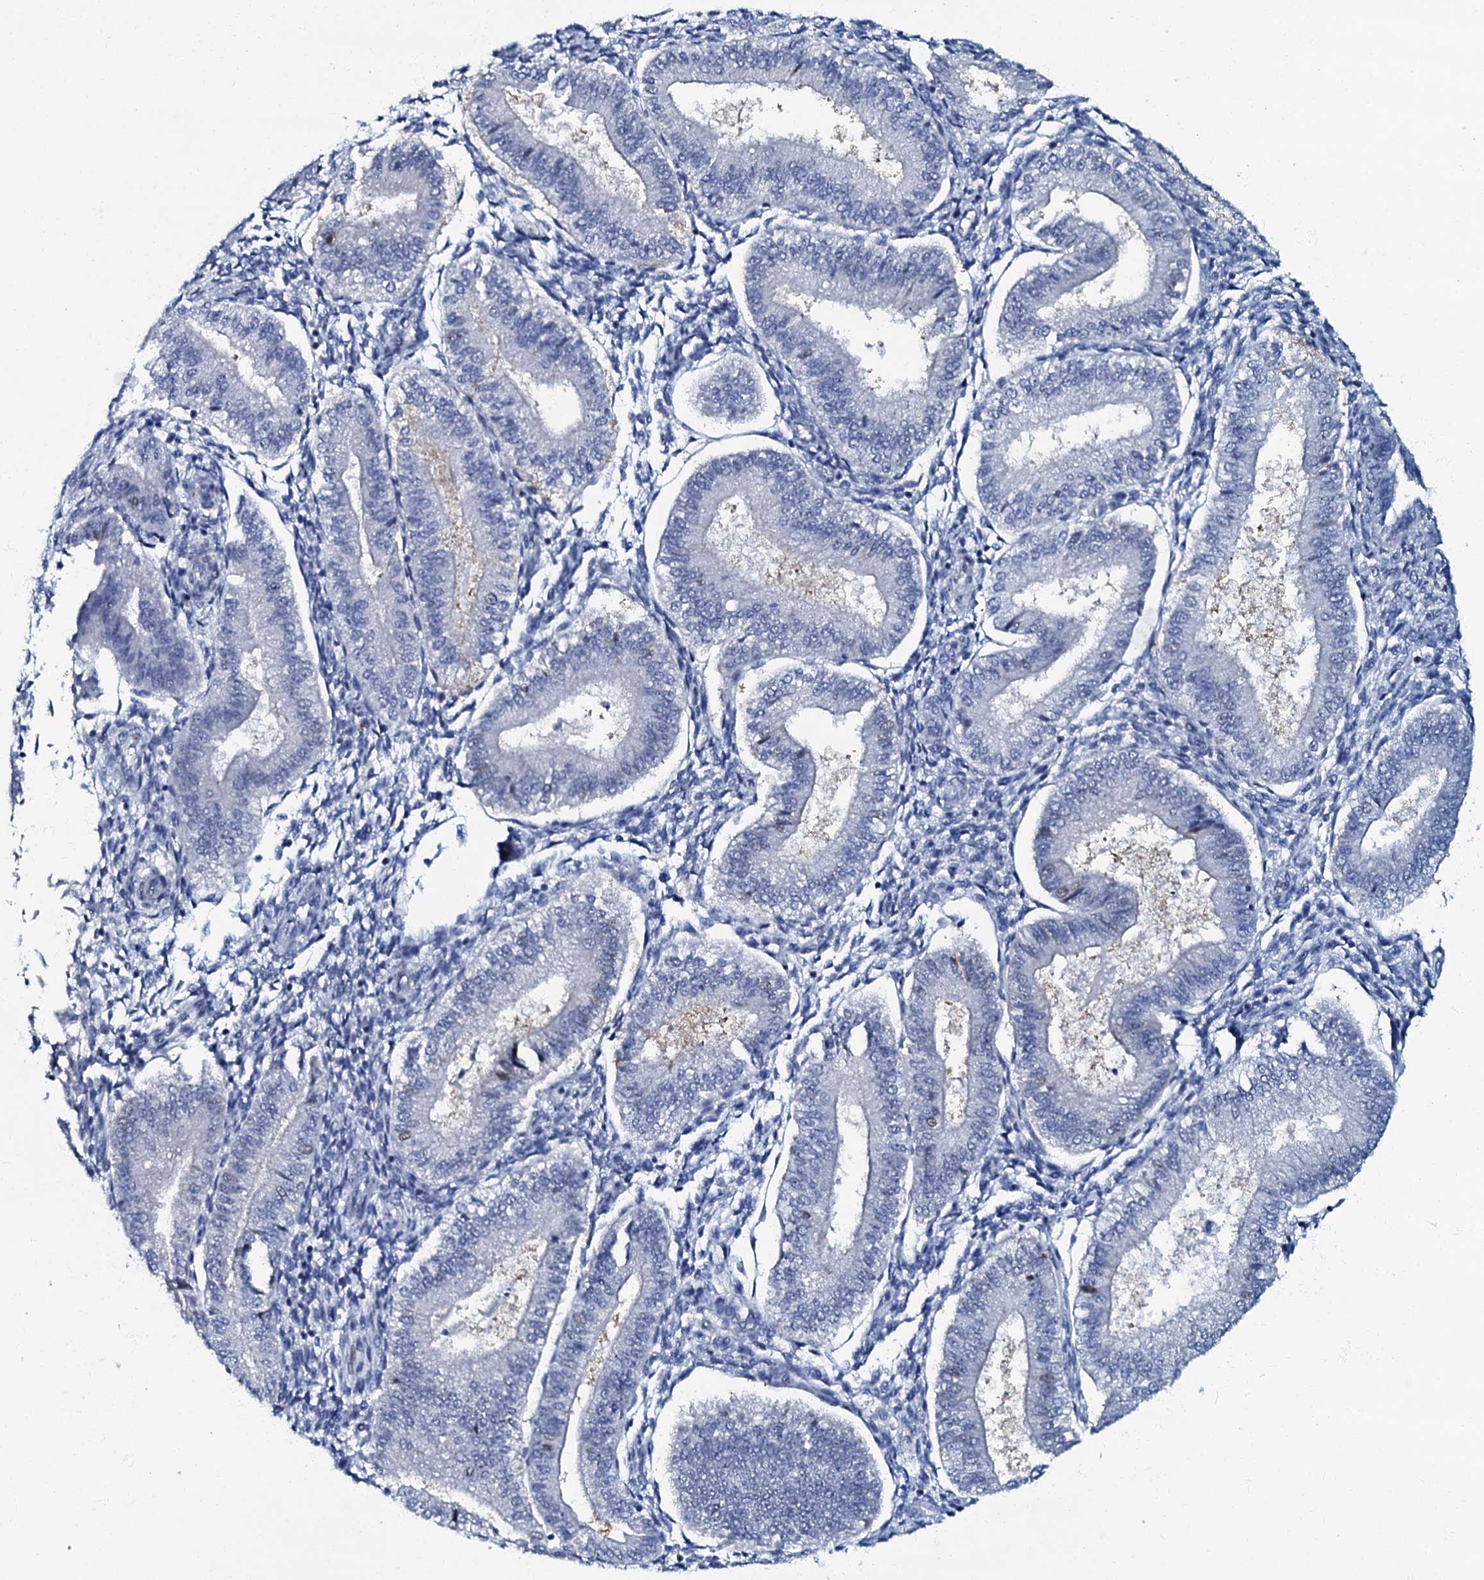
{"staining": {"intensity": "negative", "quantity": "none", "location": "none"}, "tissue": "endometrium", "cell_type": "Cells in endometrial stroma", "image_type": "normal", "snomed": [{"axis": "morphology", "description": "Normal tissue, NOS"}, {"axis": "topography", "description": "Endometrium"}], "caption": "Immunohistochemistry (IHC) micrograph of normal endometrium: human endometrium stained with DAB exhibits no significant protein expression in cells in endometrial stroma.", "gene": "MFSD5", "patient": {"sex": "female", "age": 39}}